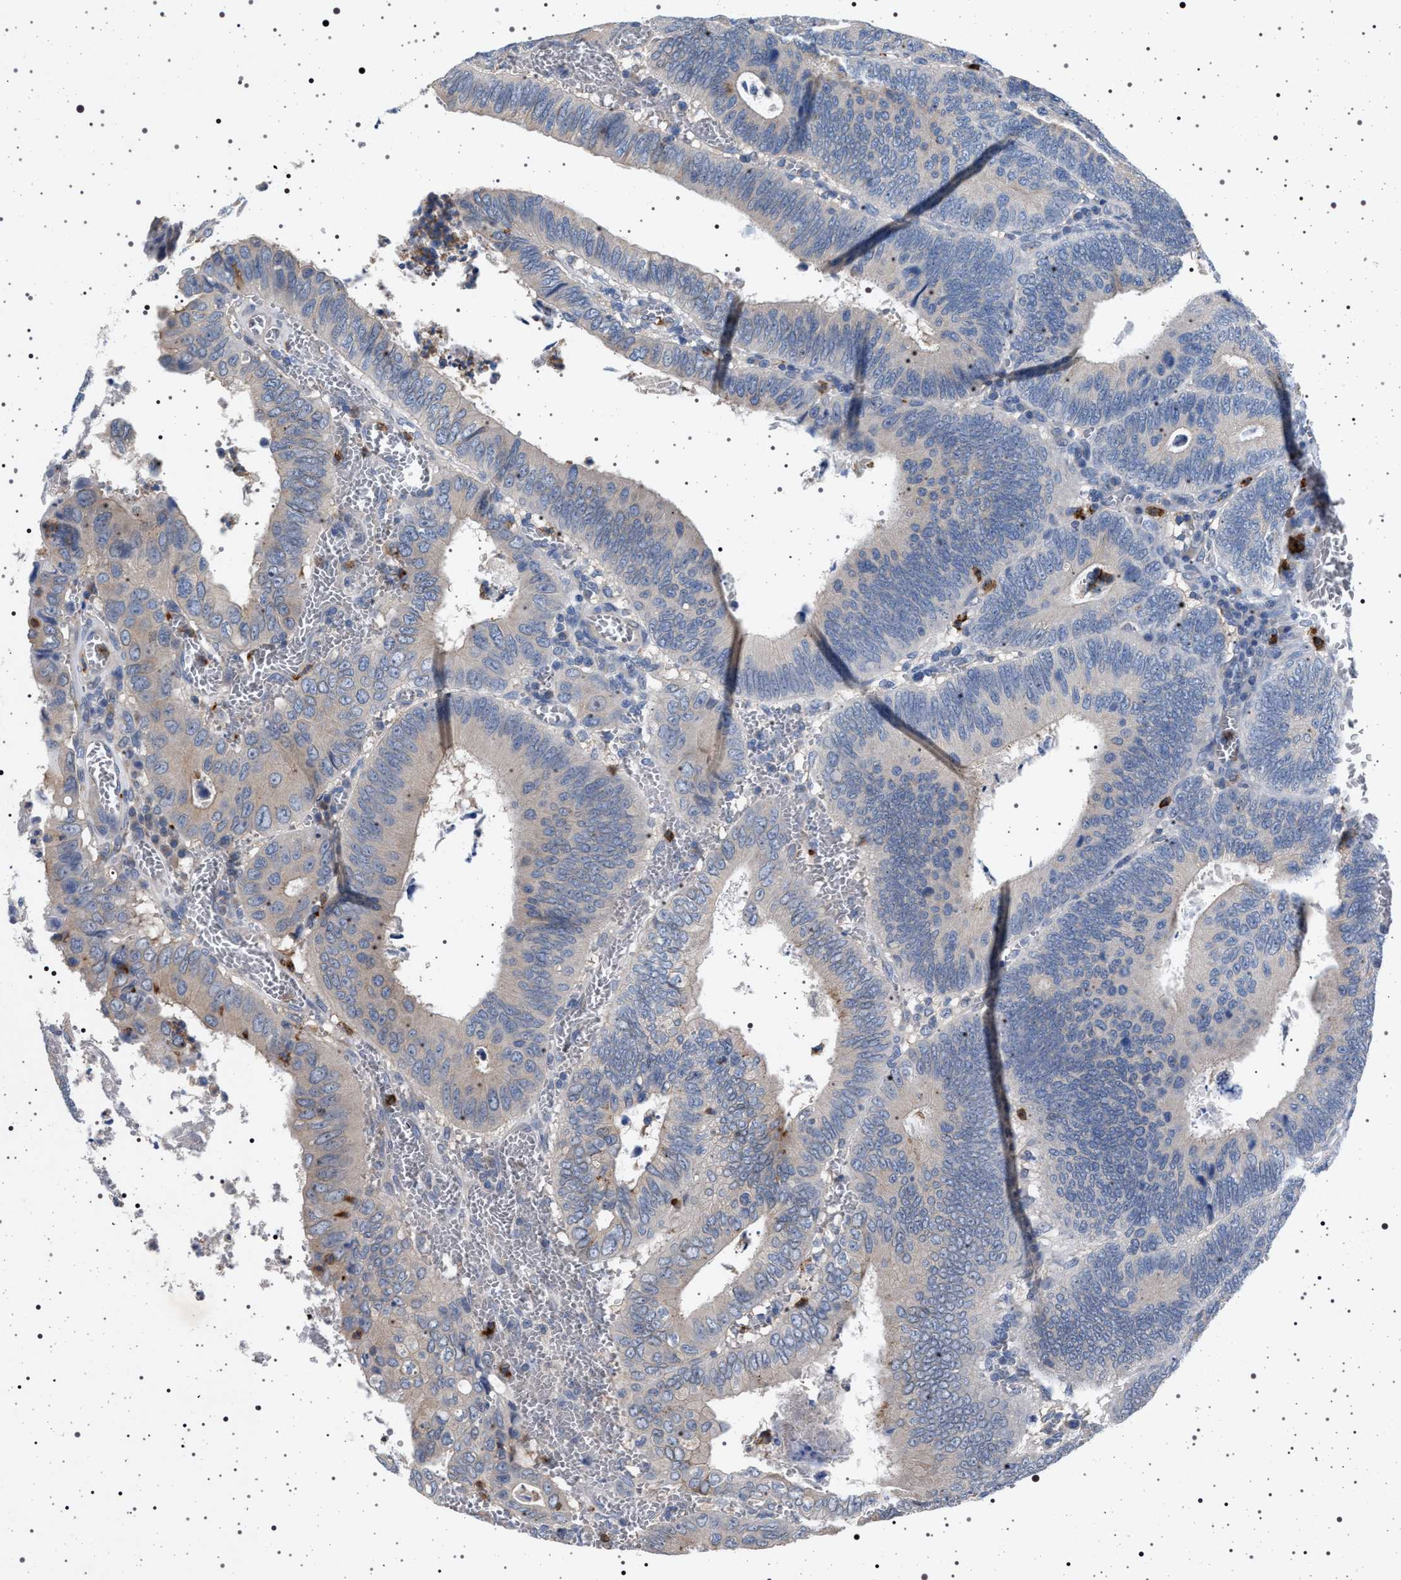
{"staining": {"intensity": "negative", "quantity": "none", "location": "none"}, "tissue": "colorectal cancer", "cell_type": "Tumor cells", "image_type": "cancer", "snomed": [{"axis": "morphology", "description": "Inflammation, NOS"}, {"axis": "morphology", "description": "Adenocarcinoma, NOS"}, {"axis": "topography", "description": "Colon"}], "caption": "Immunohistochemistry (IHC) of colorectal cancer (adenocarcinoma) shows no expression in tumor cells.", "gene": "NAT9", "patient": {"sex": "male", "age": 72}}